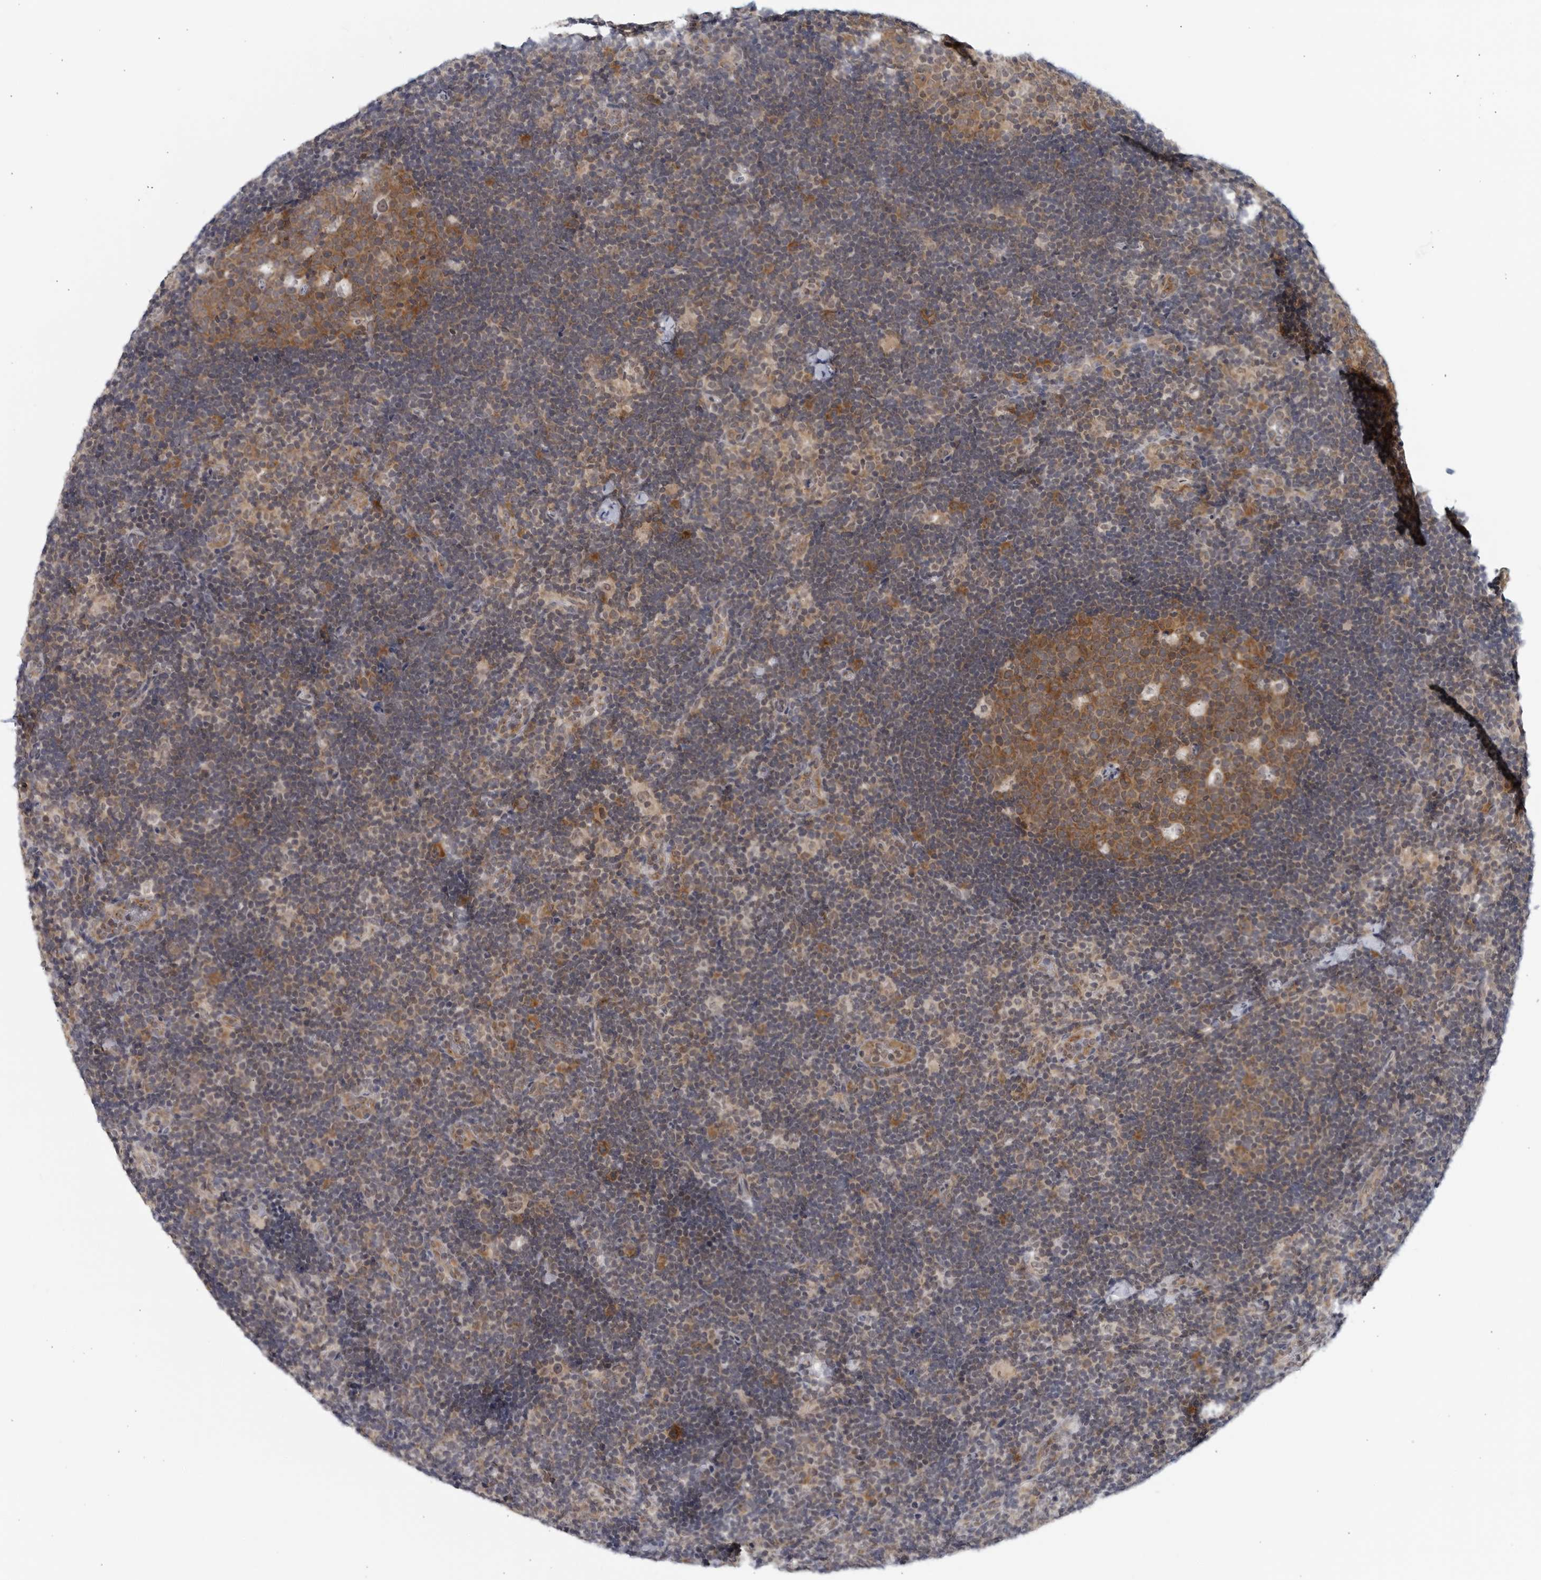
{"staining": {"intensity": "moderate", "quantity": ">75%", "location": "cytoplasmic/membranous"}, "tissue": "lymph node", "cell_type": "Germinal center cells", "image_type": "normal", "snomed": [{"axis": "morphology", "description": "Normal tissue, NOS"}, {"axis": "topography", "description": "Lymph node"}], "caption": "Immunohistochemical staining of benign human lymph node shows >75% levels of moderate cytoplasmic/membranous protein expression in approximately >75% of germinal center cells.", "gene": "RC3H1", "patient": {"sex": "female", "age": 22}}